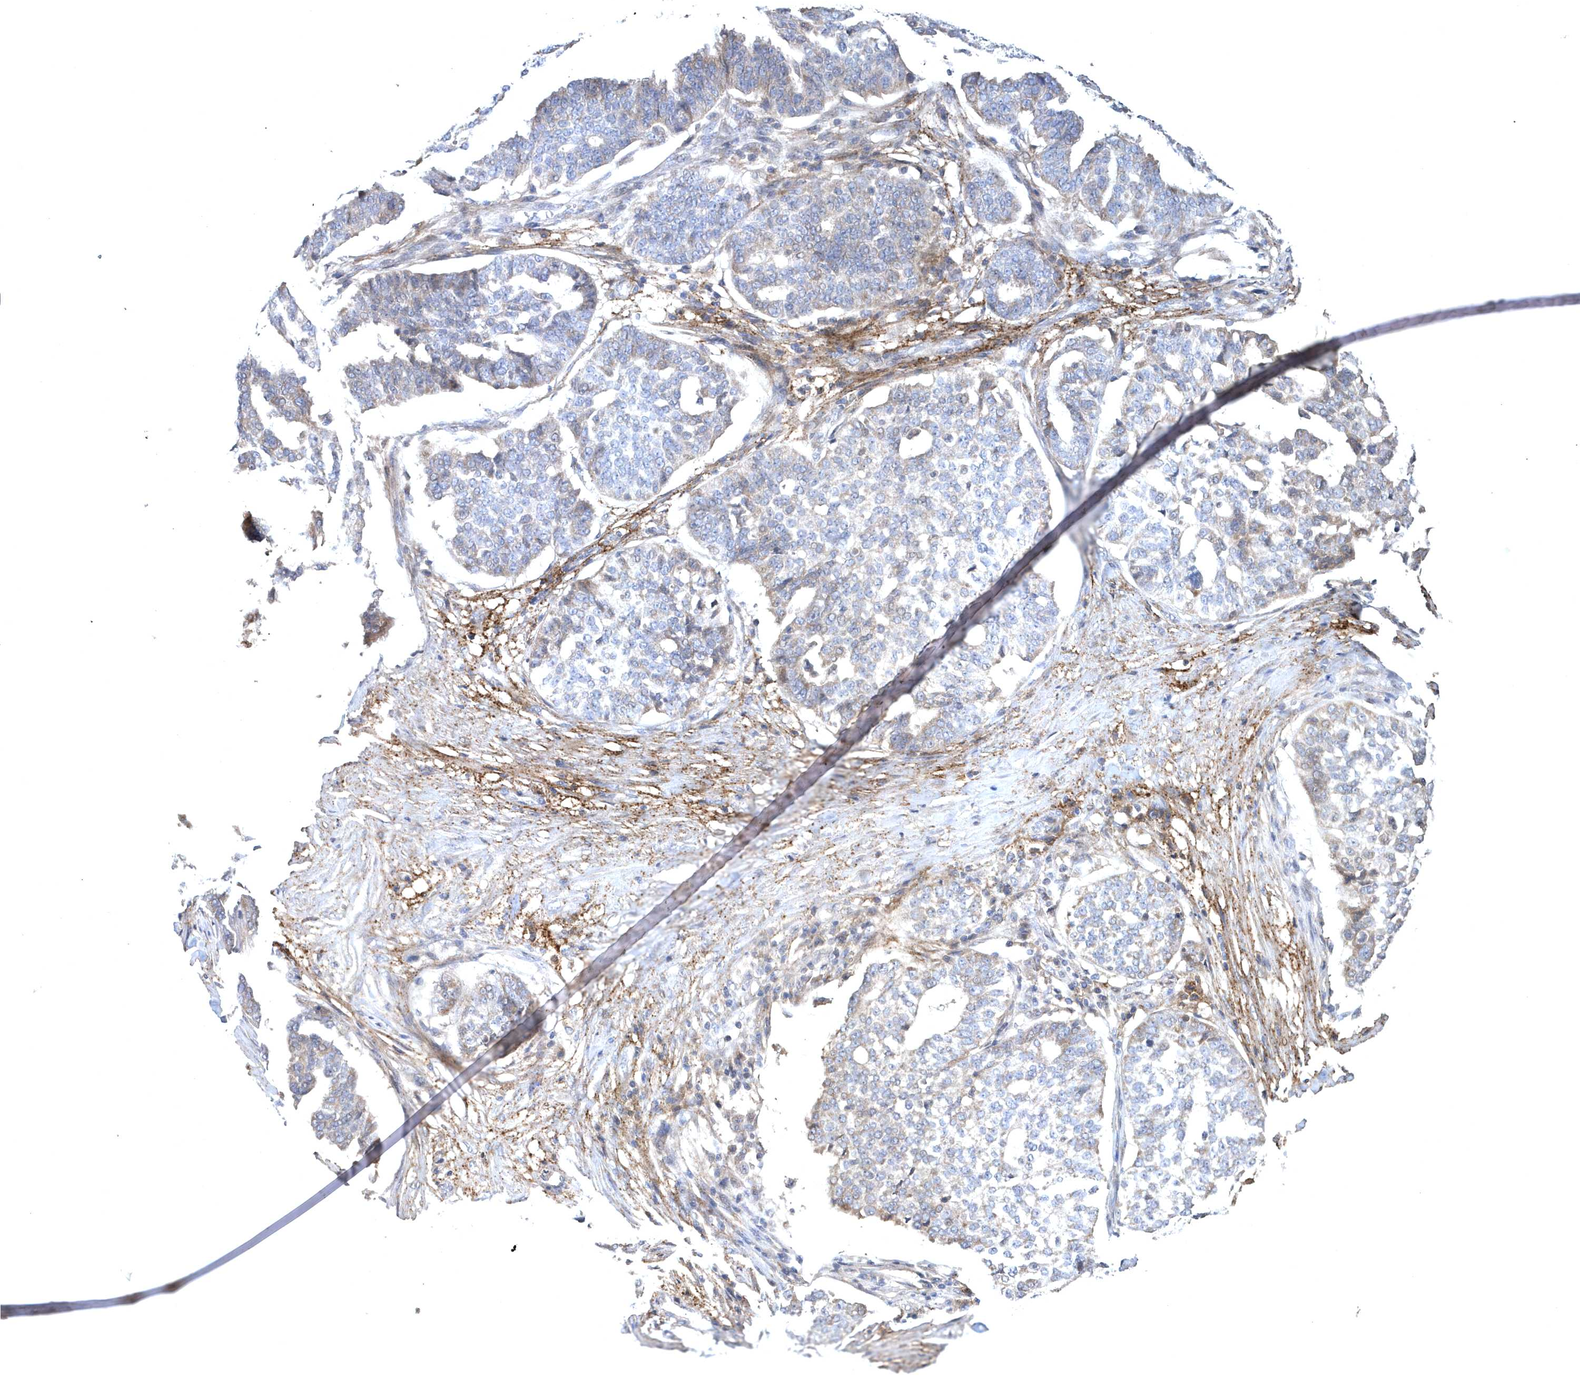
{"staining": {"intensity": "weak", "quantity": "<25%", "location": "cytoplasmic/membranous"}, "tissue": "ovarian cancer", "cell_type": "Tumor cells", "image_type": "cancer", "snomed": [{"axis": "morphology", "description": "Cystadenocarcinoma, serous, NOS"}, {"axis": "topography", "description": "Ovary"}], "caption": "Serous cystadenocarcinoma (ovarian) stained for a protein using immunohistochemistry (IHC) shows no positivity tumor cells.", "gene": "HMGCS1", "patient": {"sex": "female", "age": 59}}